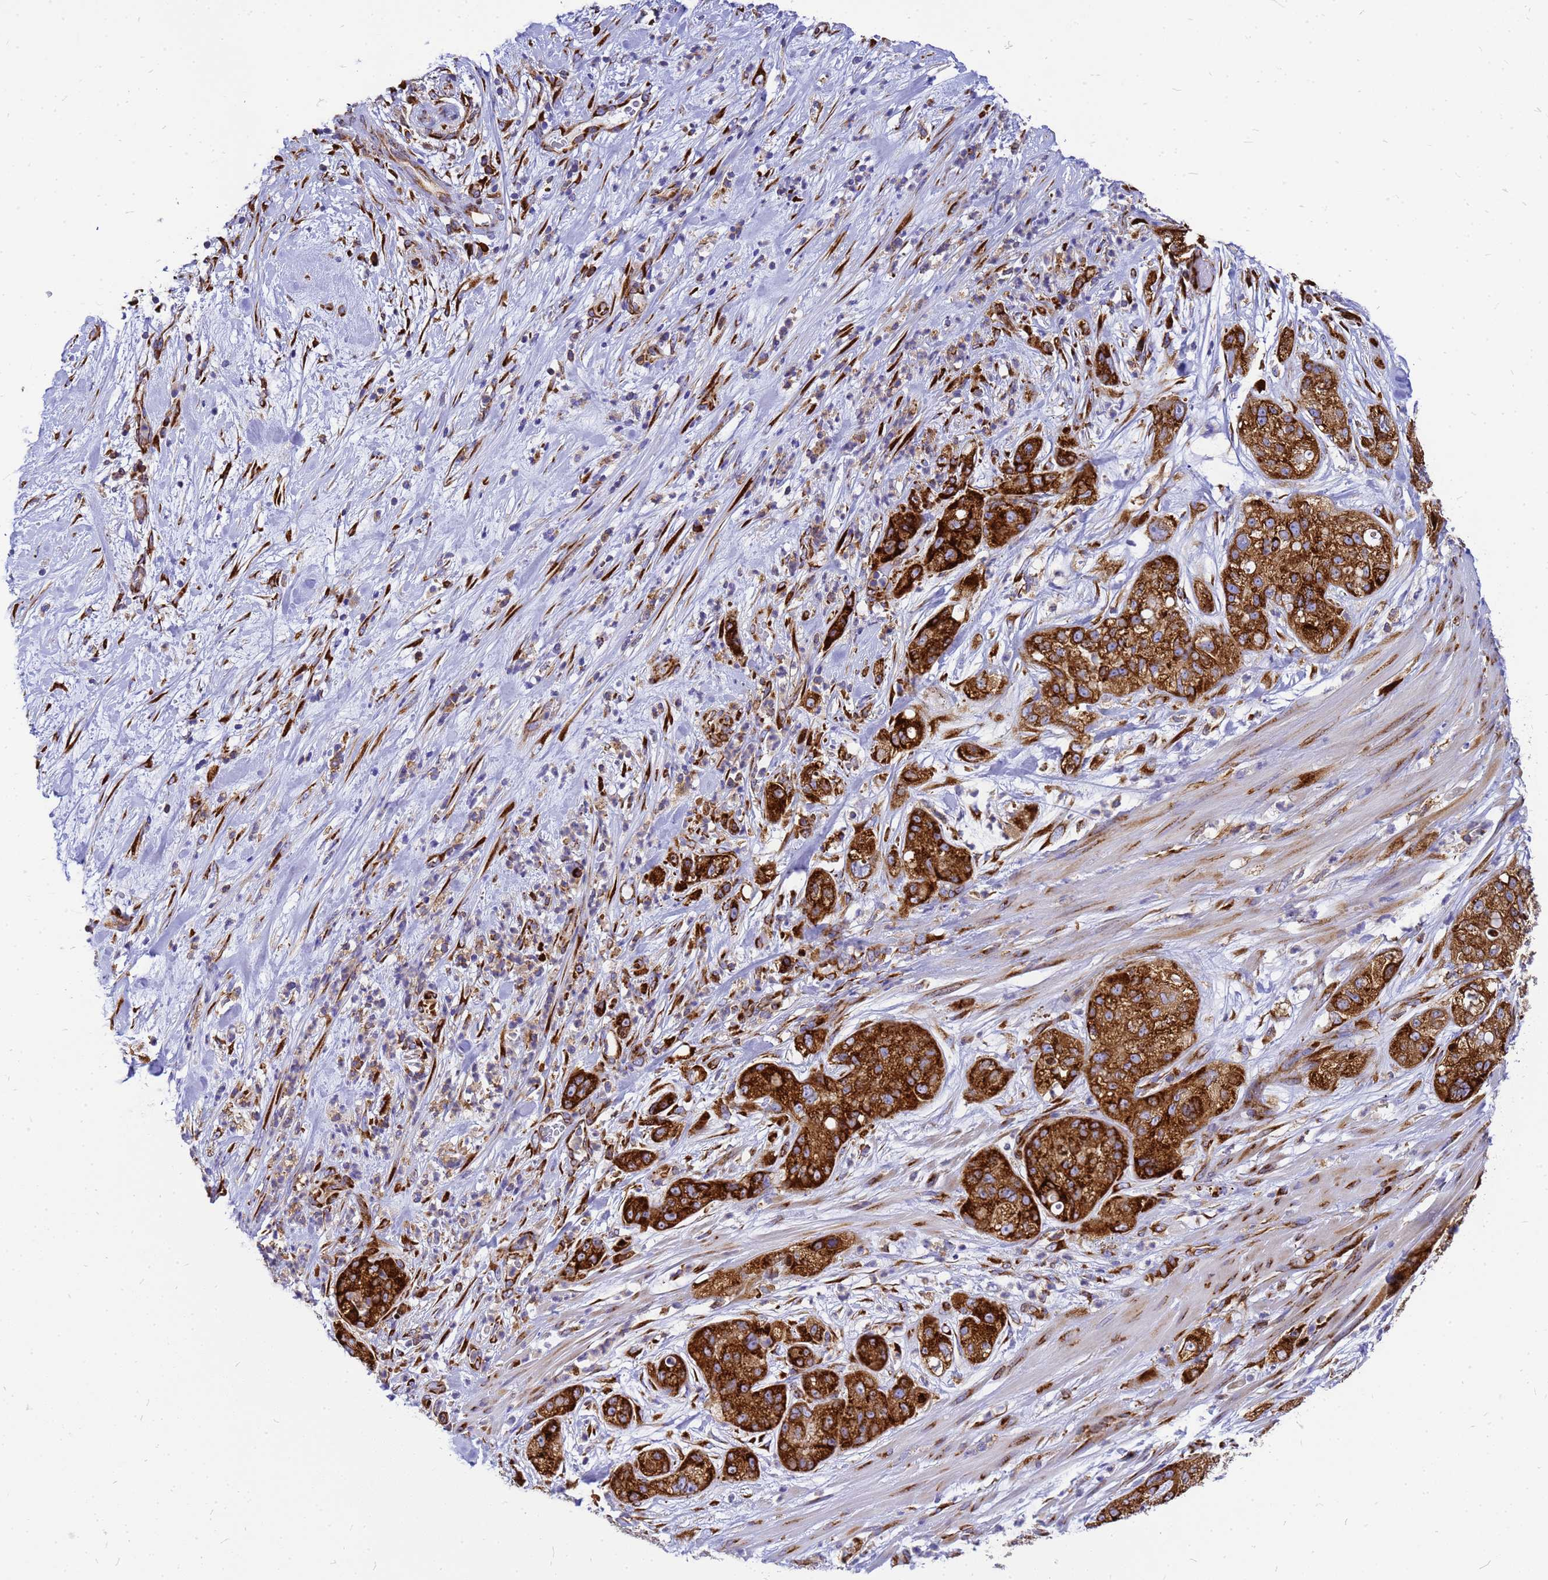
{"staining": {"intensity": "strong", "quantity": ">75%", "location": "cytoplasmic/membranous"}, "tissue": "pancreatic cancer", "cell_type": "Tumor cells", "image_type": "cancer", "snomed": [{"axis": "morphology", "description": "Adenocarcinoma, NOS"}, {"axis": "topography", "description": "Pancreas"}], "caption": "There is high levels of strong cytoplasmic/membranous staining in tumor cells of pancreatic cancer (adenocarcinoma), as demonstrated by immunohistochemical staining (brown color).", "gene": "EEF1D", "patient": {"sex": "female", "age": 78}}